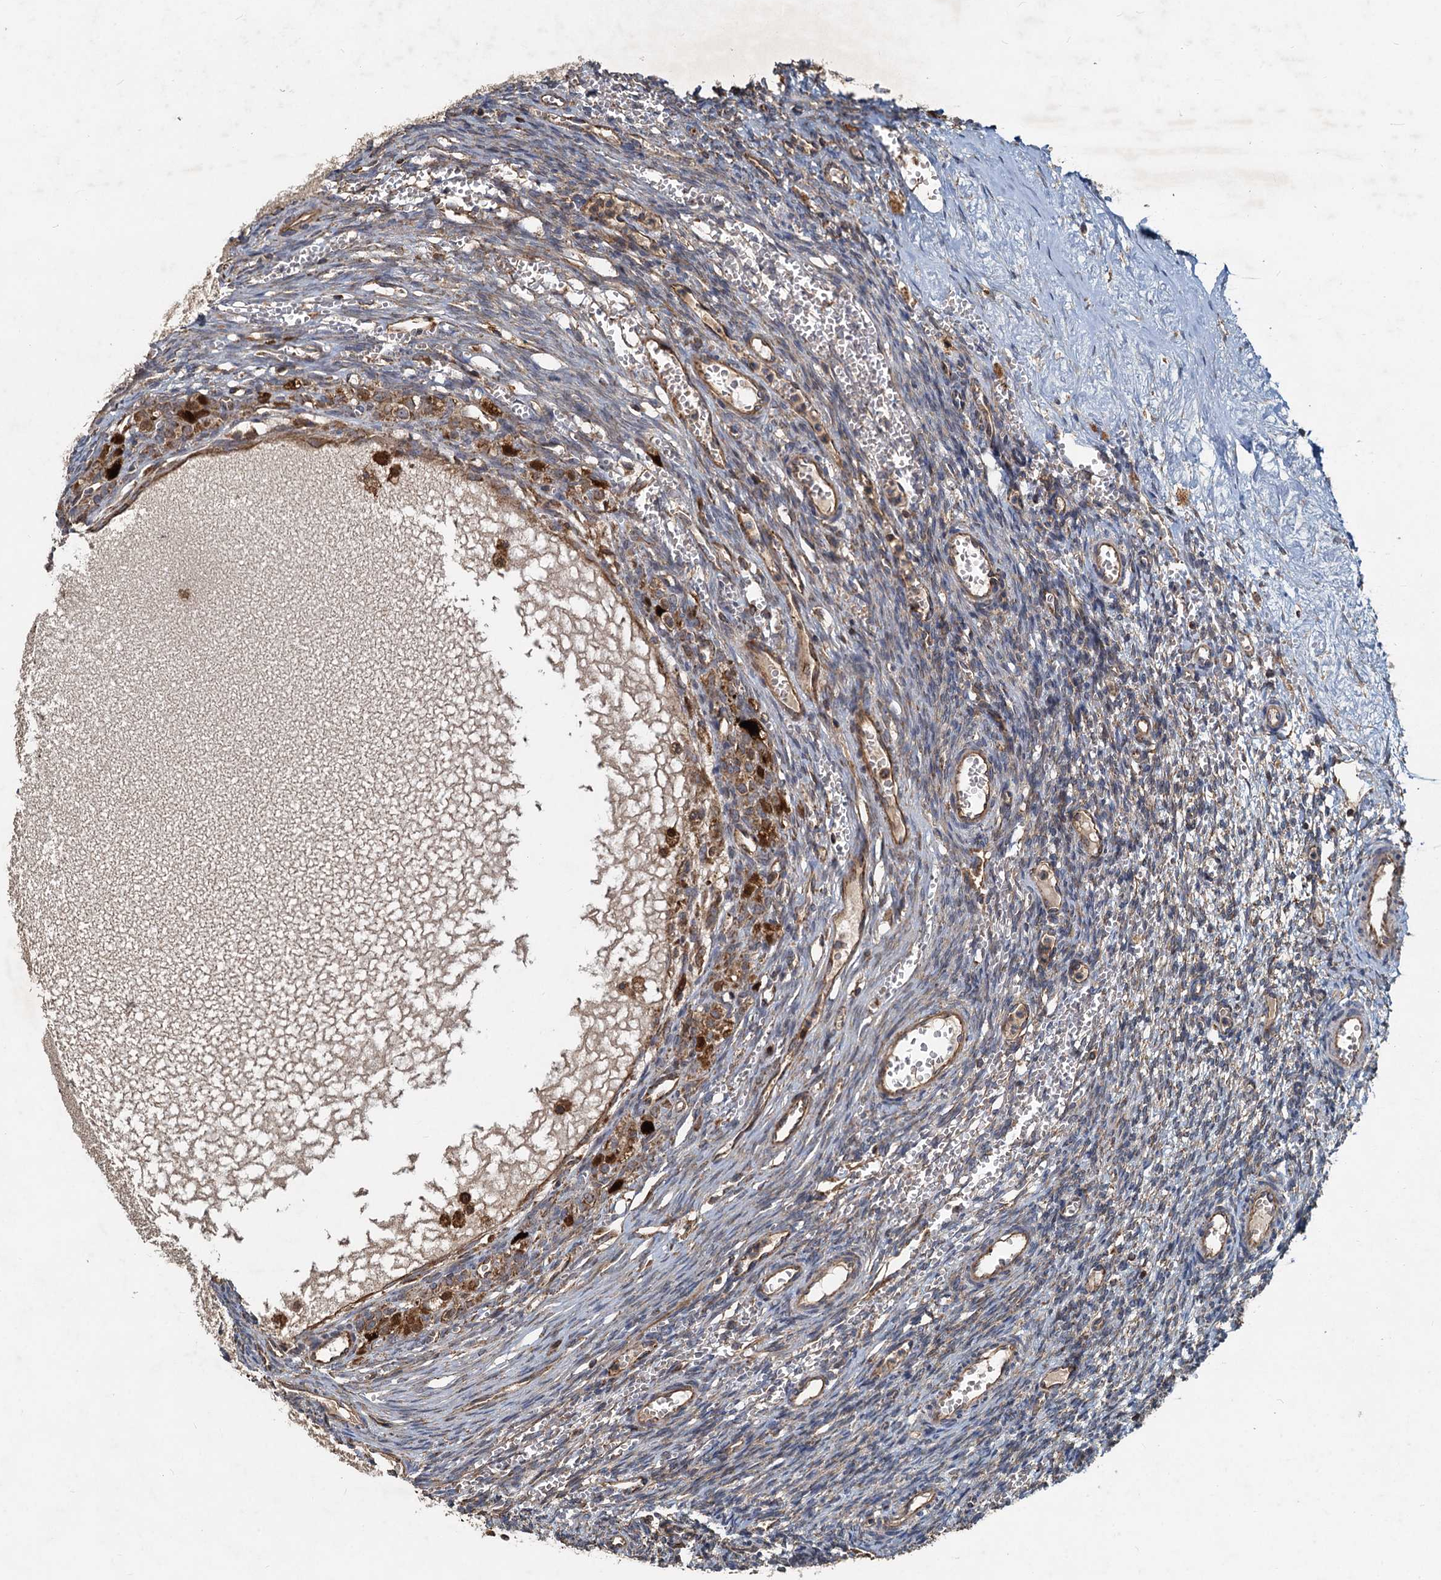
{"staining": {"intensity": "weak", "quantity": "25%-75%", "location": "cytoplasmic/membranous"}, "tissue": "ovary", "cell_type": "Ovarian stroma cells", "image_type": "normal", "snomed": [{"axis": "morphology", "description": "Normal tissue, NOS"}, {"axis": "topography", "description": "Ovary"}], "caption": "IHC of normal human ovary shows low levels of weak cytoplasmic/membranous positivity in approximately 25%-75% of ovarian stroma cells.", "gene": "SDS", "patient": {"sex": "female", "age": 39}}